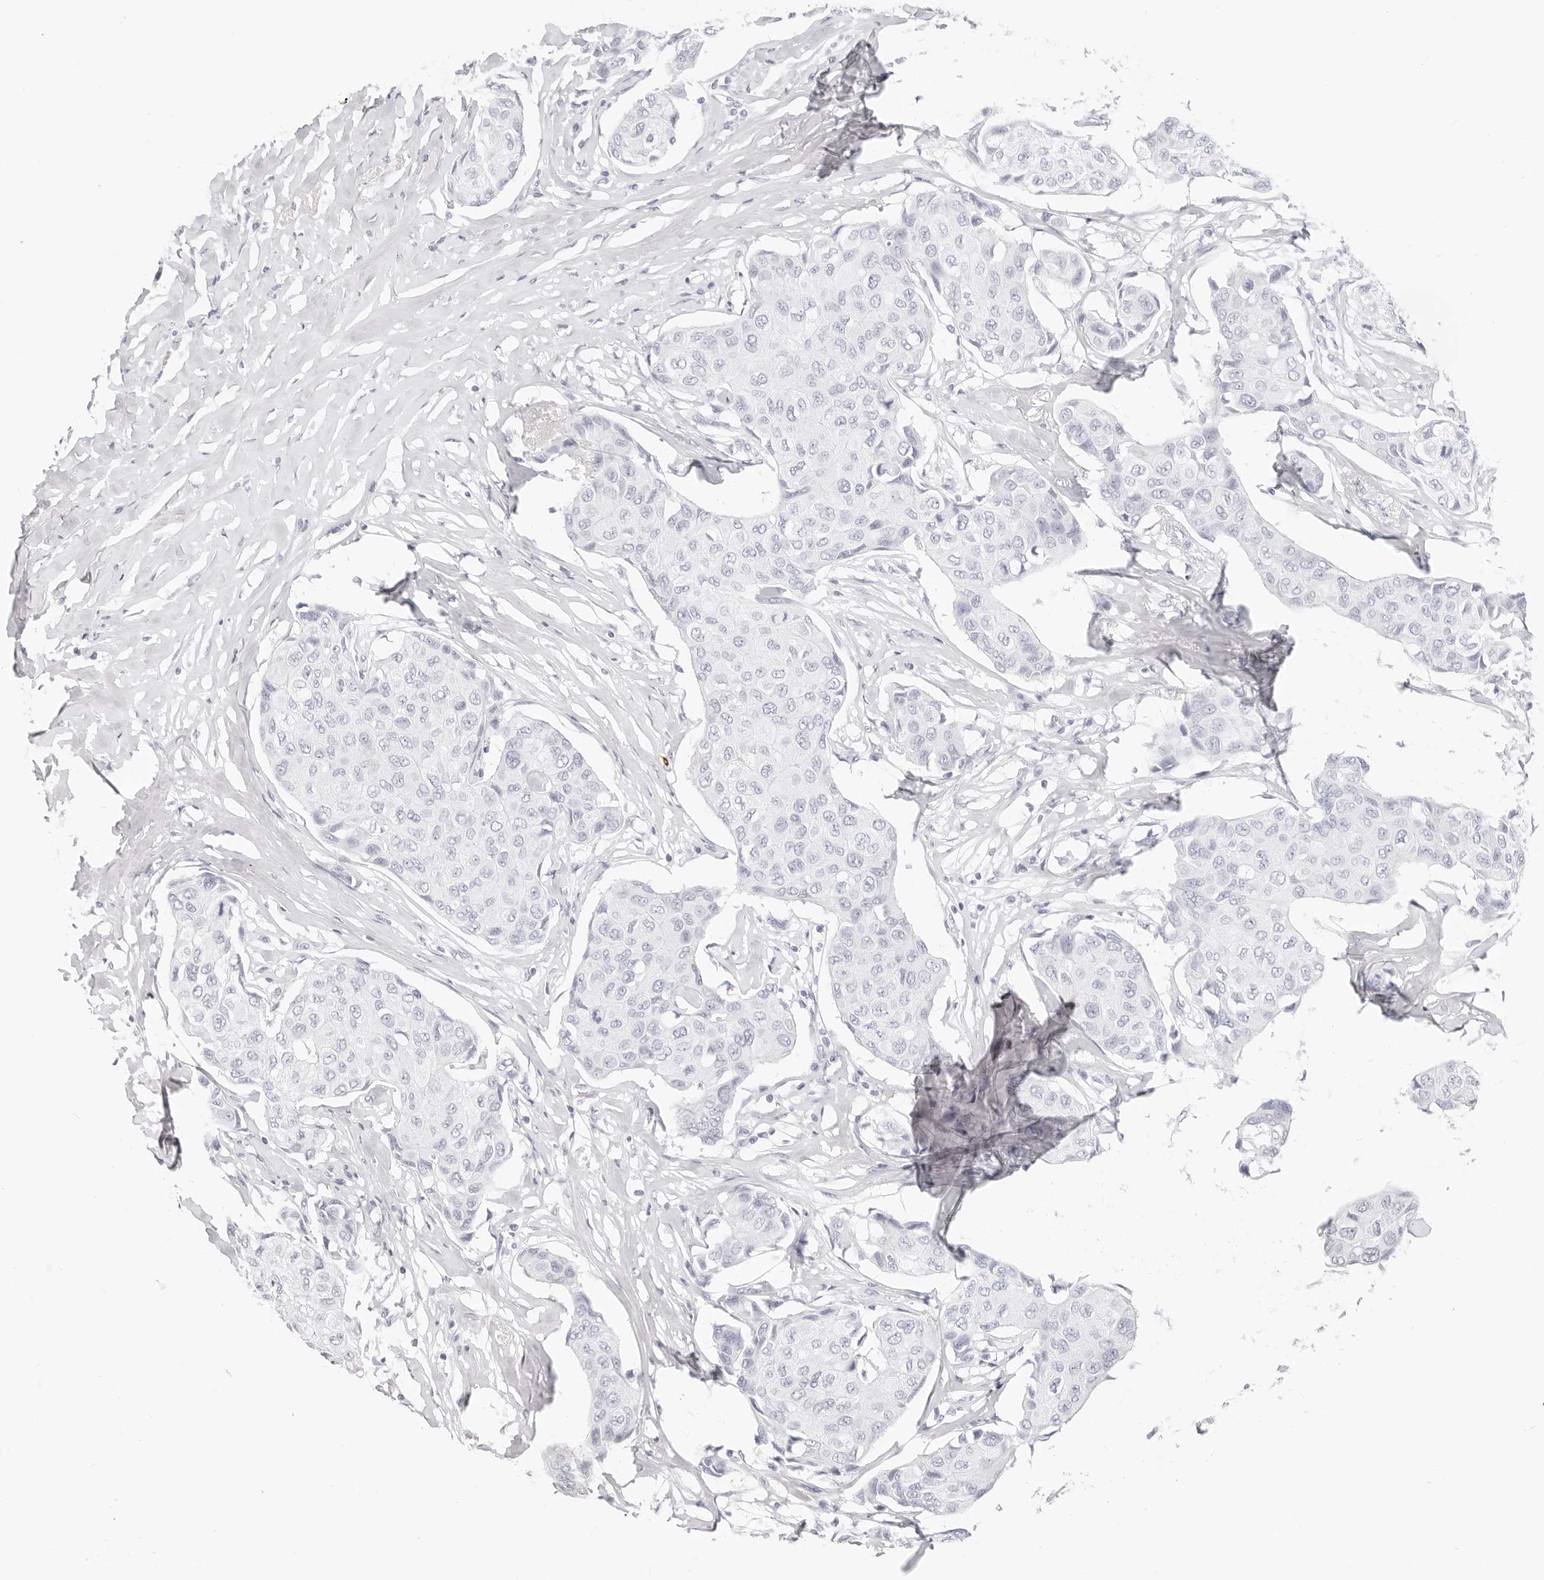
{"staining": {"intensity": "negative", "quantity": "none", "location": "none"}, "tissue": "breast cancer", "cell_type": "Tumor cells", "image_type": "cancer", "snomed": [{"axis": "morphology", "description": "Duct carcinoma"}, {"axis": "topography", "description": "Breast"}], "caption": "This is an immunohistochemistry histopathology image of invasive ductal carcinoma (breast). There is no expression in tumor cells.", "gene": "CAMP", "patient": {"sex": "female", "age": 80}}